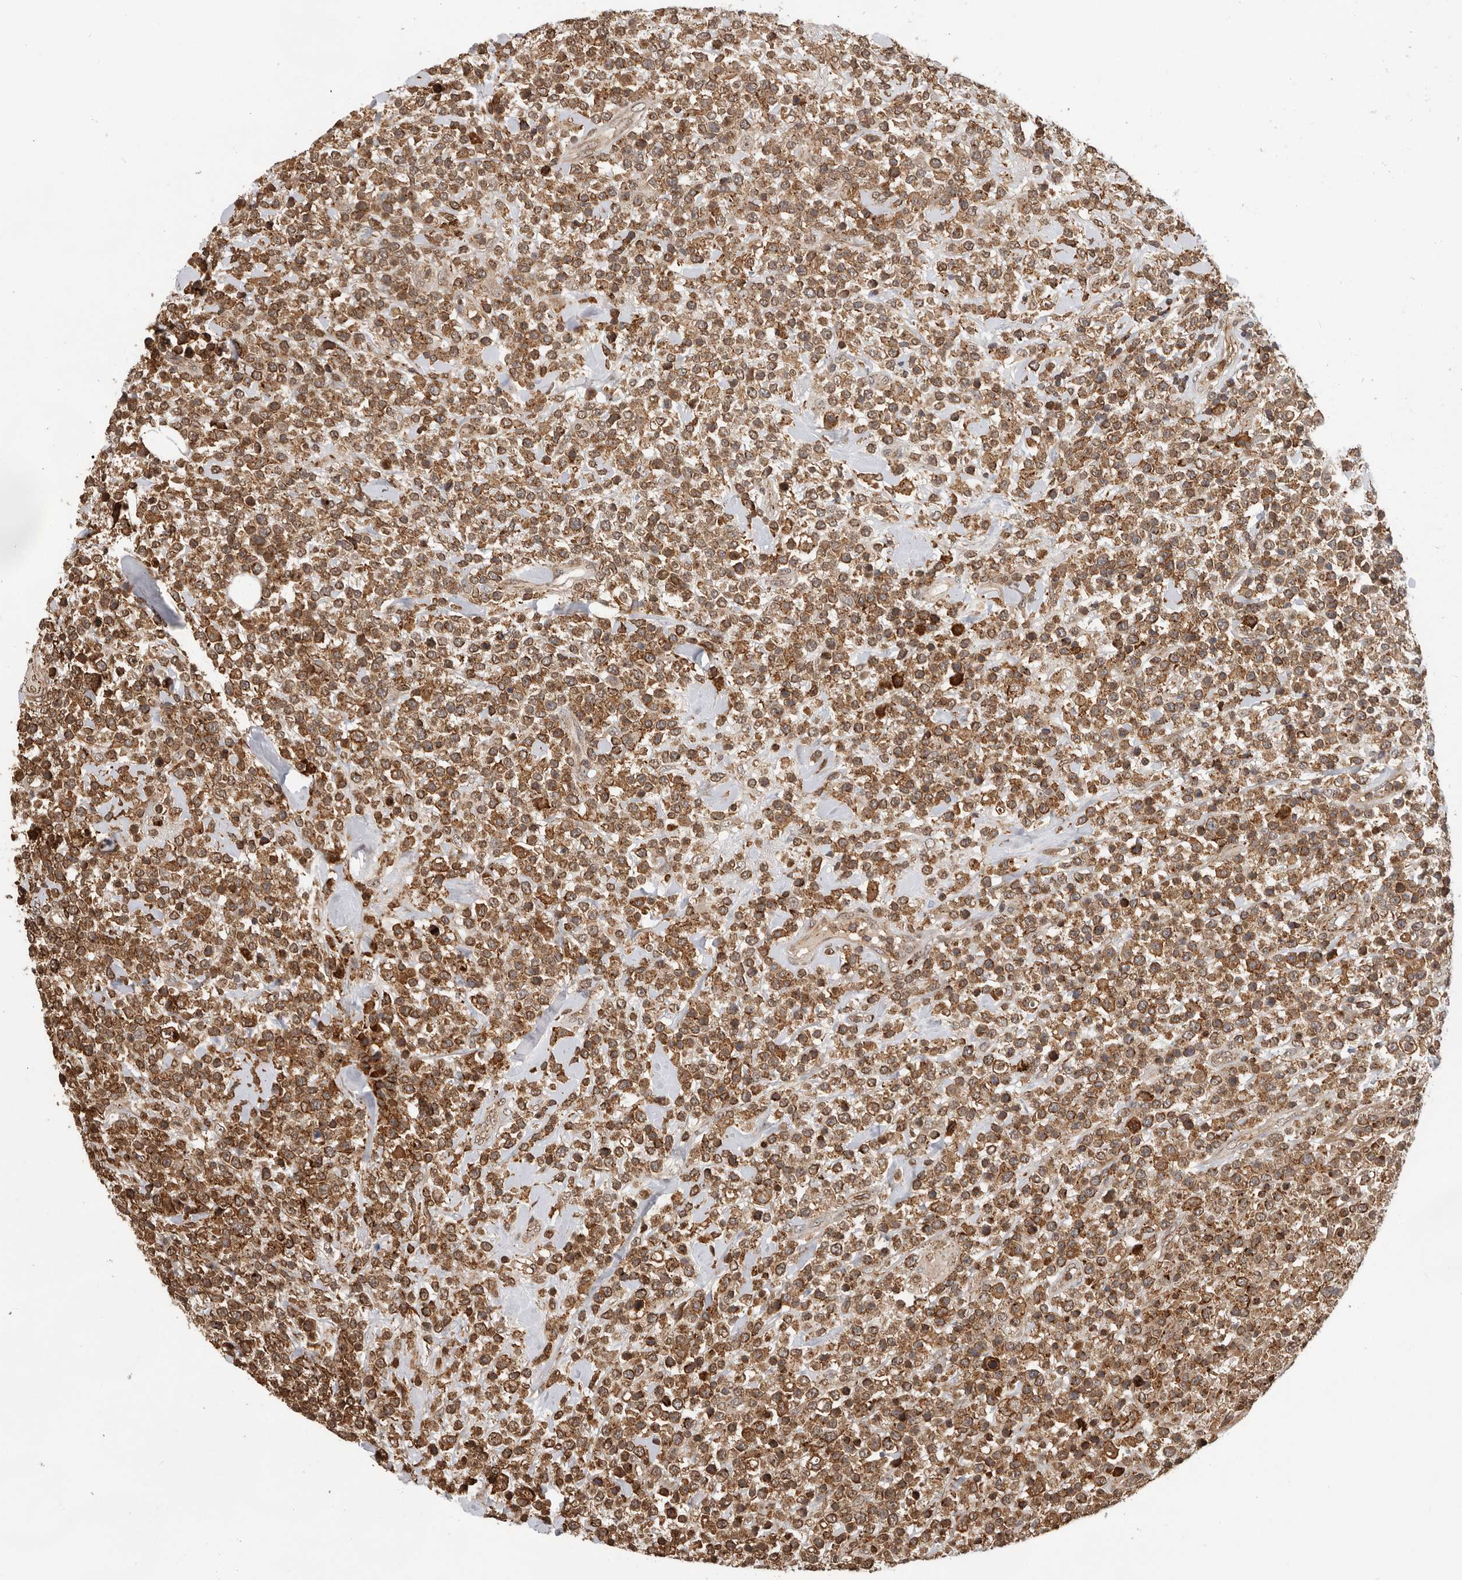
{"staining": {"intensity": "moderate", "quantity": ">75%", "location": "cytoplasmic/membranous"}, "tissue": "lymphoma", "cell_type": "Tumor cells", "image_type": "cancer", "snomed": [{"axis": "morphology", "description": "Malignant lymphoma, non-Hodgkin's type, High grade"}, {"axis": "topography", "description": "Colon"}], "caption": "Protein expression analysis of lymphoma demonstrates moderate cytoplasmic/membranous positivity in about >75% of tumor cells.", "gene": "RNF157", "patient": {"sex": "female", "age": 53}}